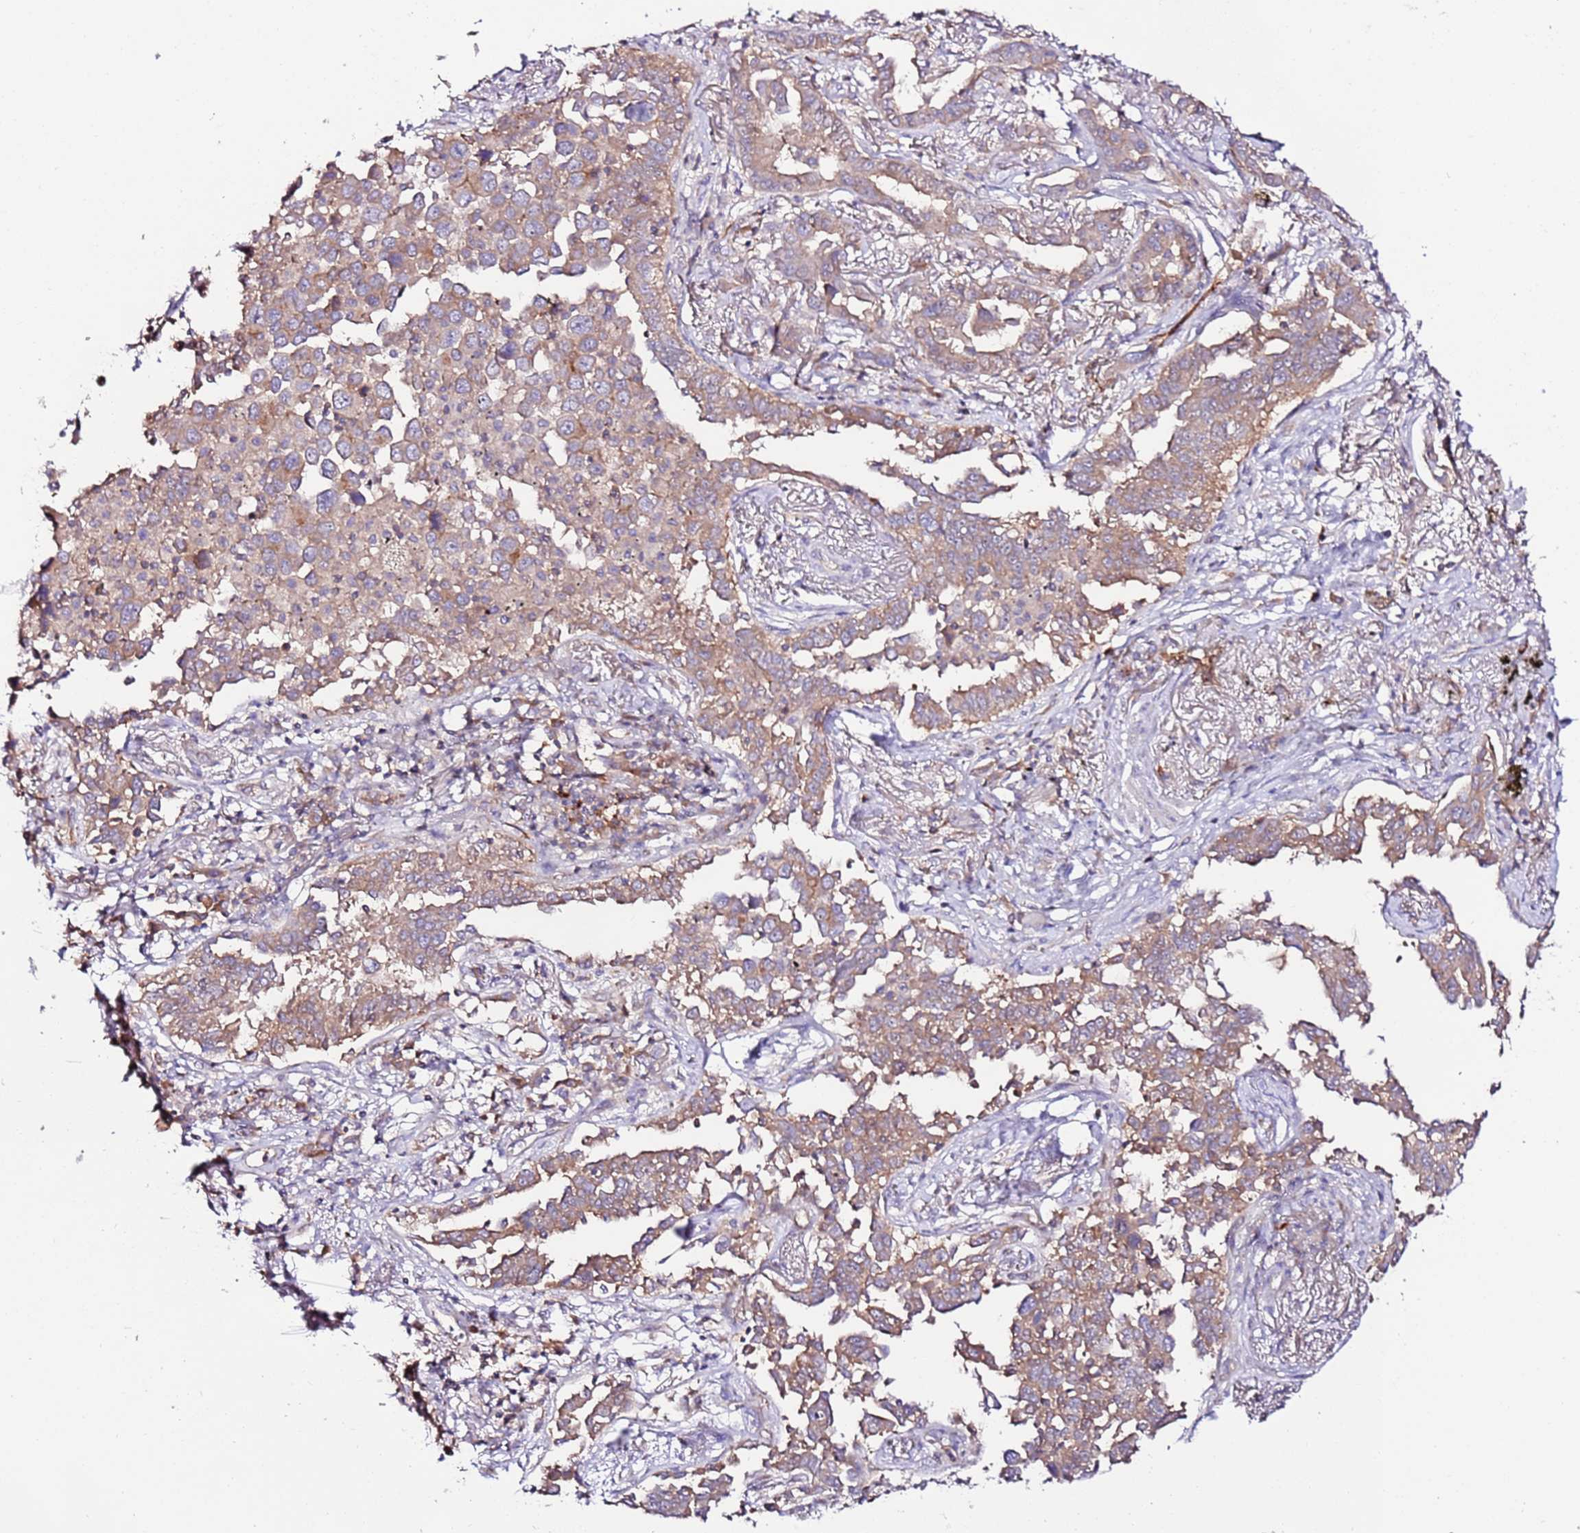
{"staining": {"intensity": "moderate", "quantity": ">75%", "location": "cytoplasmic/membranous"}, "tissue": "lung cancer", "cell_type": "Tumor cells", "image_type": "cancer", "snomed": [{"axis": "morphology", "description": "Adenocarcinoma, NOS"}, {"axis": "topography", "description": "Lung"}], "caption": "High-power microscopy captured an IHC photomicrograph of lung cancer, revealing moderate cytoplasmic/membranous expression in approximately >75% of tumor cells.", "gene": "FLVCR1", "patient": {"sex": "male", "age": 67}}